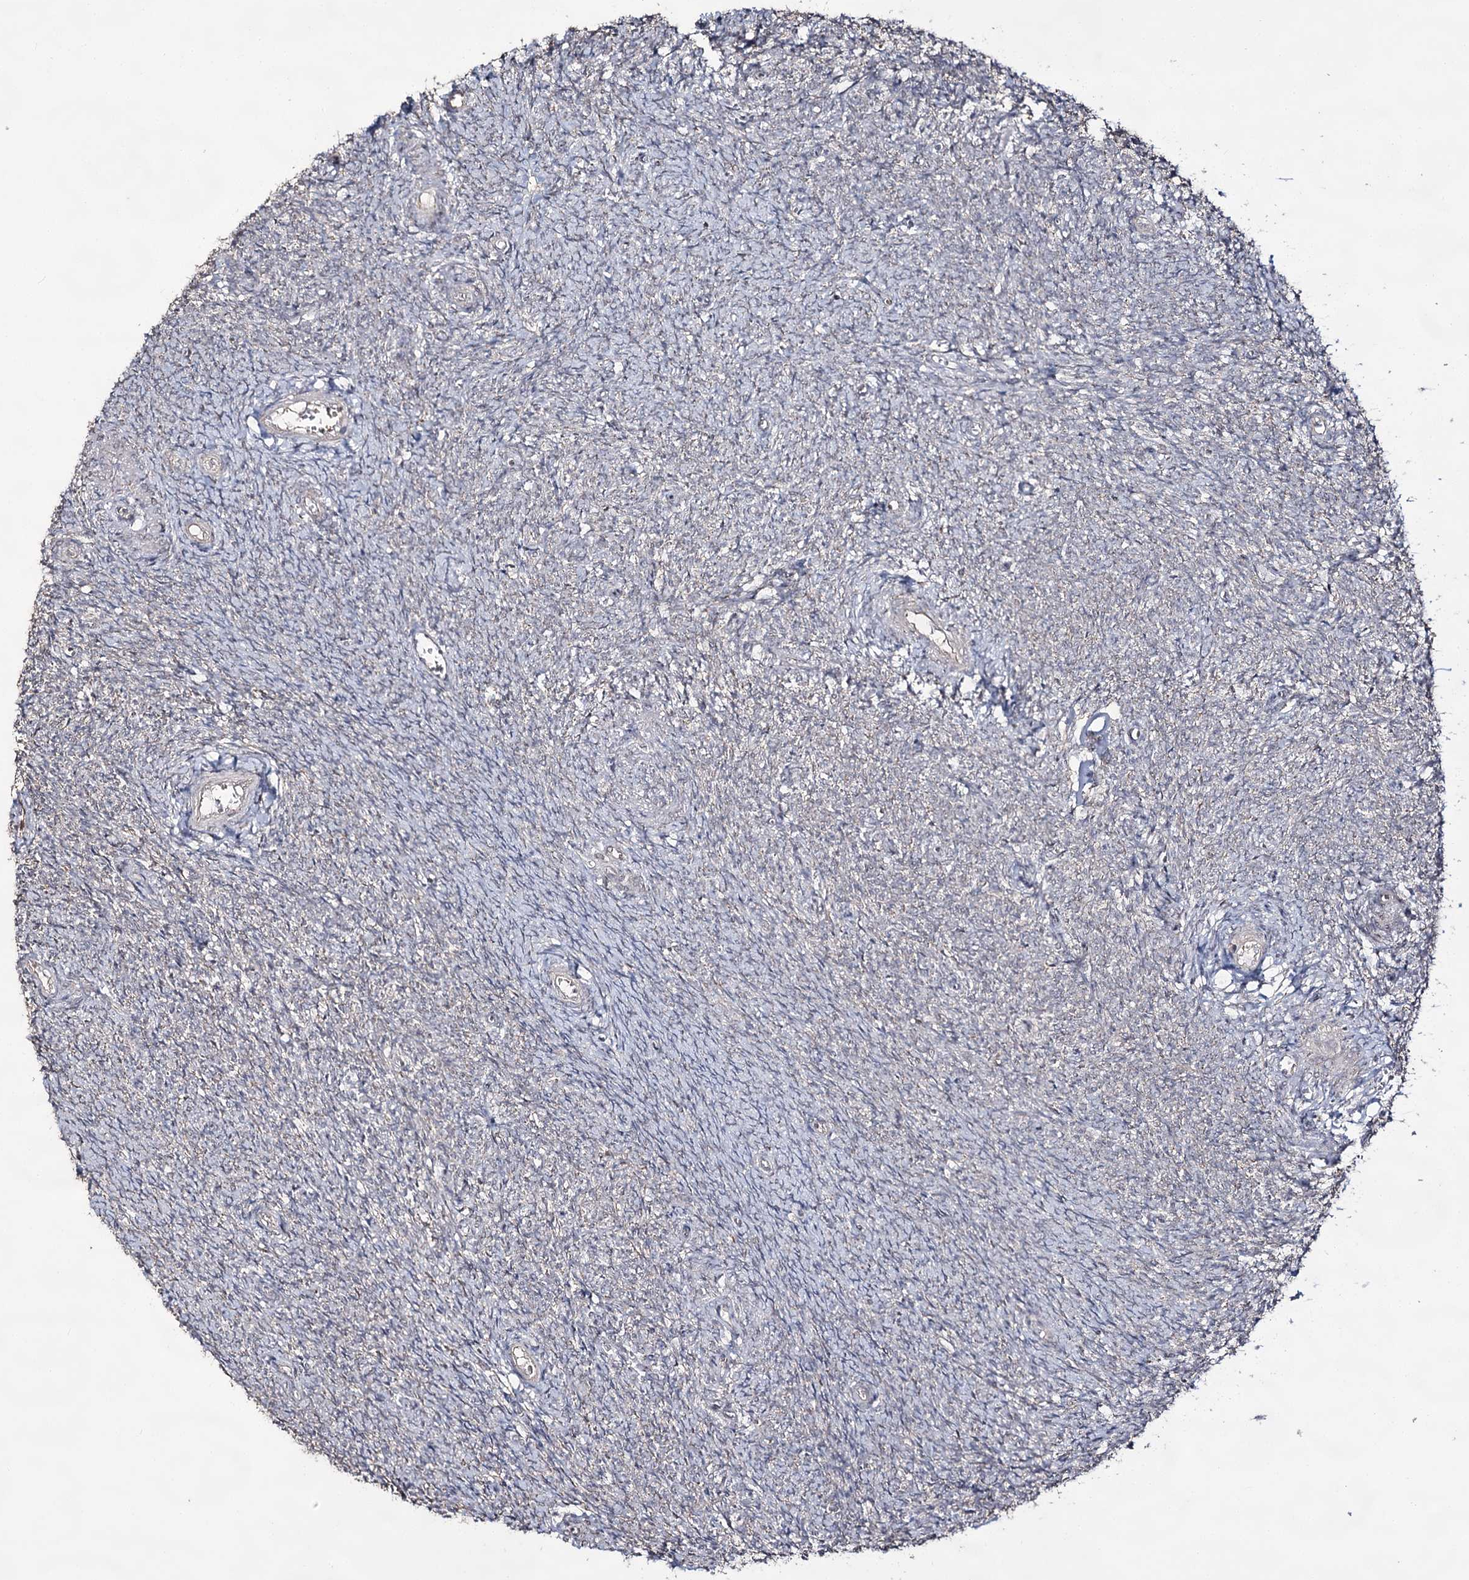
{"staining": {"intensity": "negative", "quantity": "none", "location": "none"}, "tissue": "ovary", "cell_type": "Ovarian stroma cells", "image_type": "normal", "snomed": [{"axis": "morphology", "description": "Normal tissue, NOS"}, {"axis": "topography", "description": "Ovary"}], "caption": "A high-resolution image shows immunohistochemistry staining of unremarkable ovary, which shows no significant staining in ovarian stroma cells. (Stains: DAB (3,3'-diaminobenzidine) immunohistochemistry (IHC) with hematoxylin counter stain, Microscopy: brightfield microscopy at high magnification).", "gene": "ACTR6", "patient": {"sex": "female", "age": 44}}